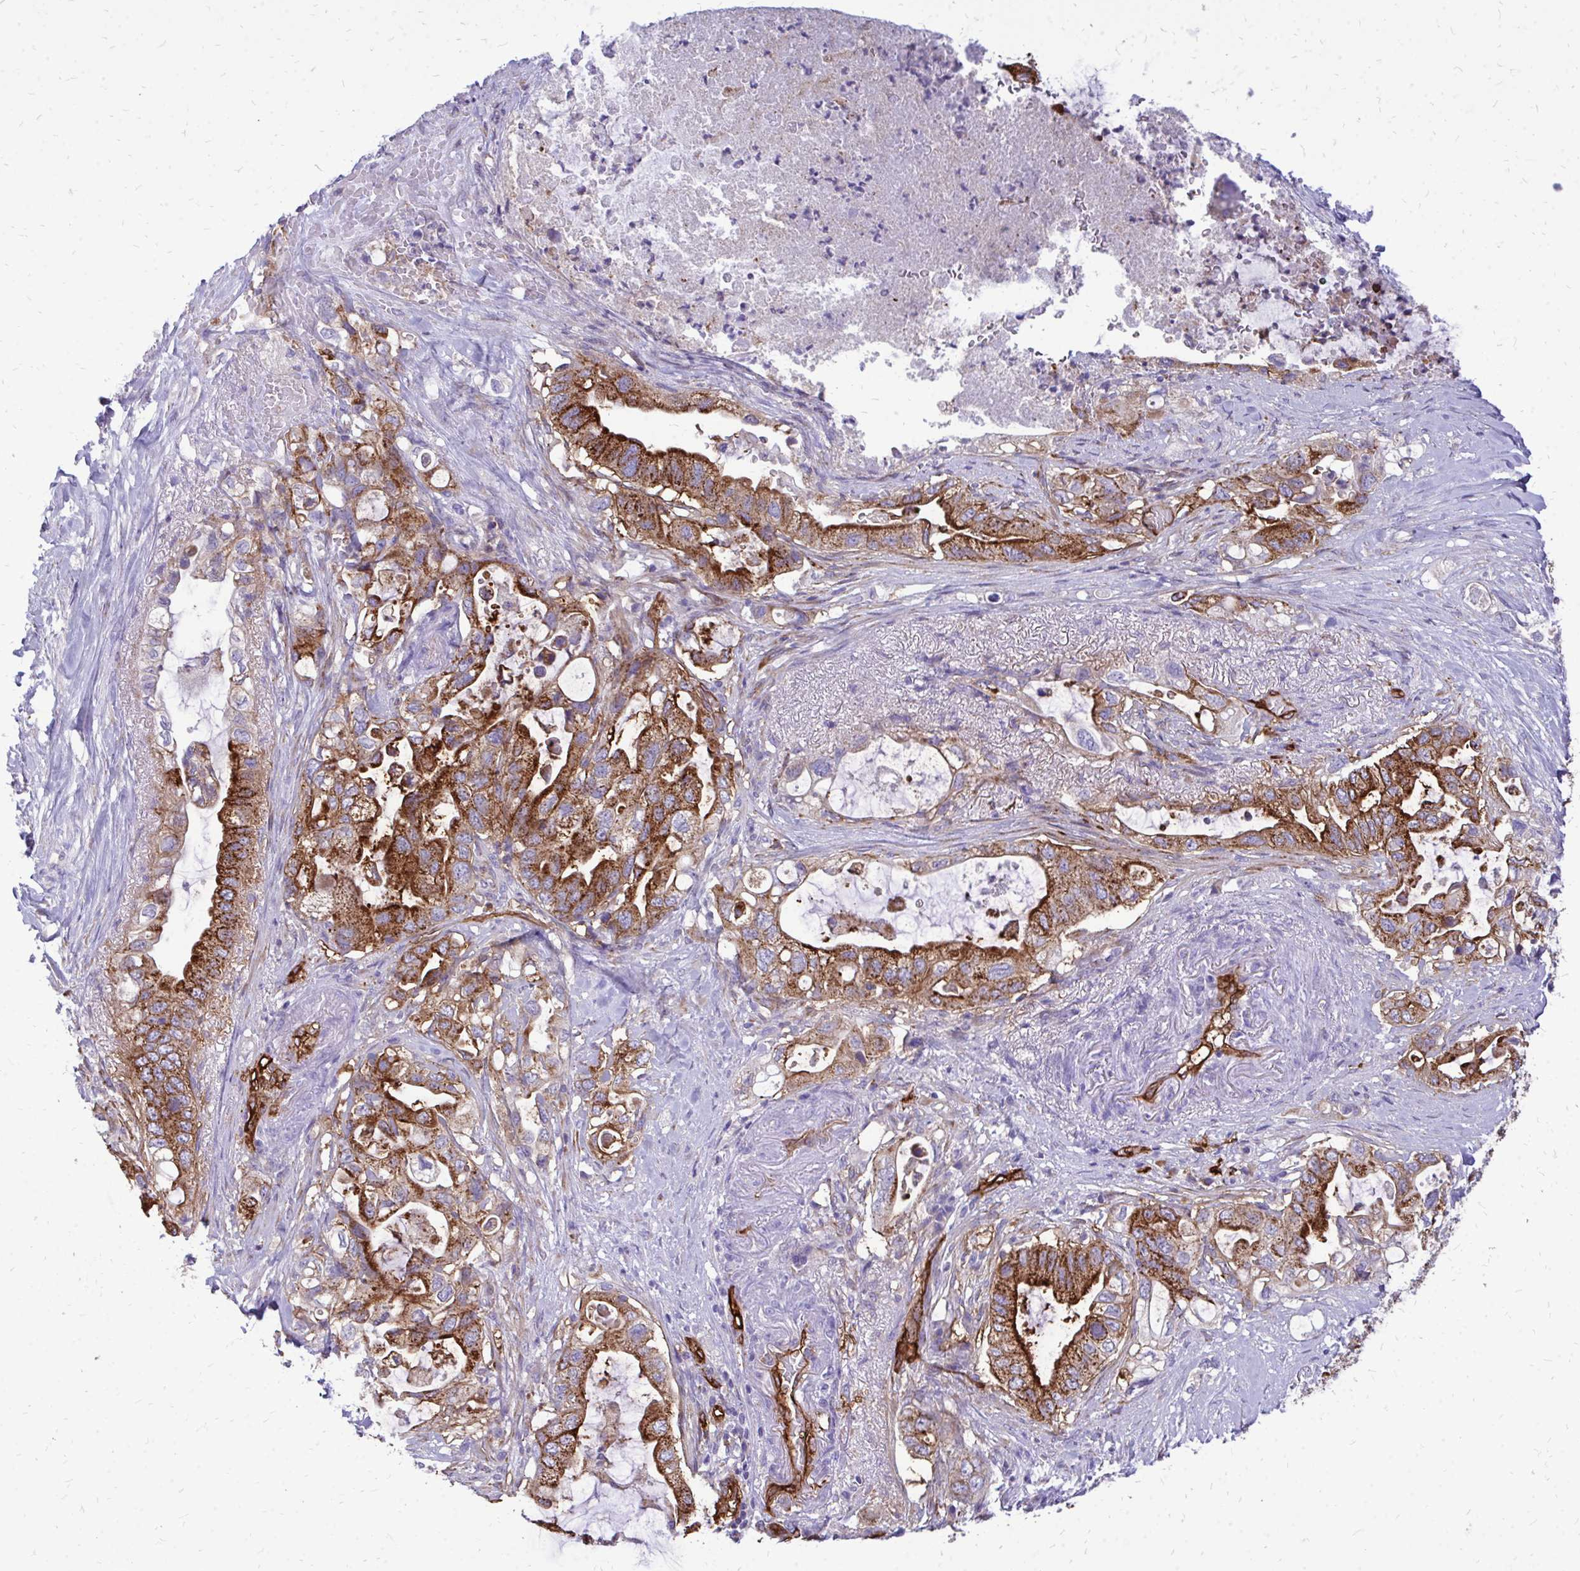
{"staining": {"intensity": "strong", "quantity": ">75%", "location": "cytoplasmic/membranous"}, "tissue": "pancreatic cancer", "cell_type": "Tumor cells", "image_type": "cancer", "snomed": [{"axis": "morphology", "description": "Adenocarcinoma, NOS"}, {"axis": "topography", "description": "Pancreas"}], "caption": "Pancreatic adenocarcinoma was stained to show a protein in brown. There is high levels of strong cytoplasmic/membranous expression in approximately >75% of tumor cells.", "gene": "MARCKSL1", "patient": {"sex": "female", "age": 72}}